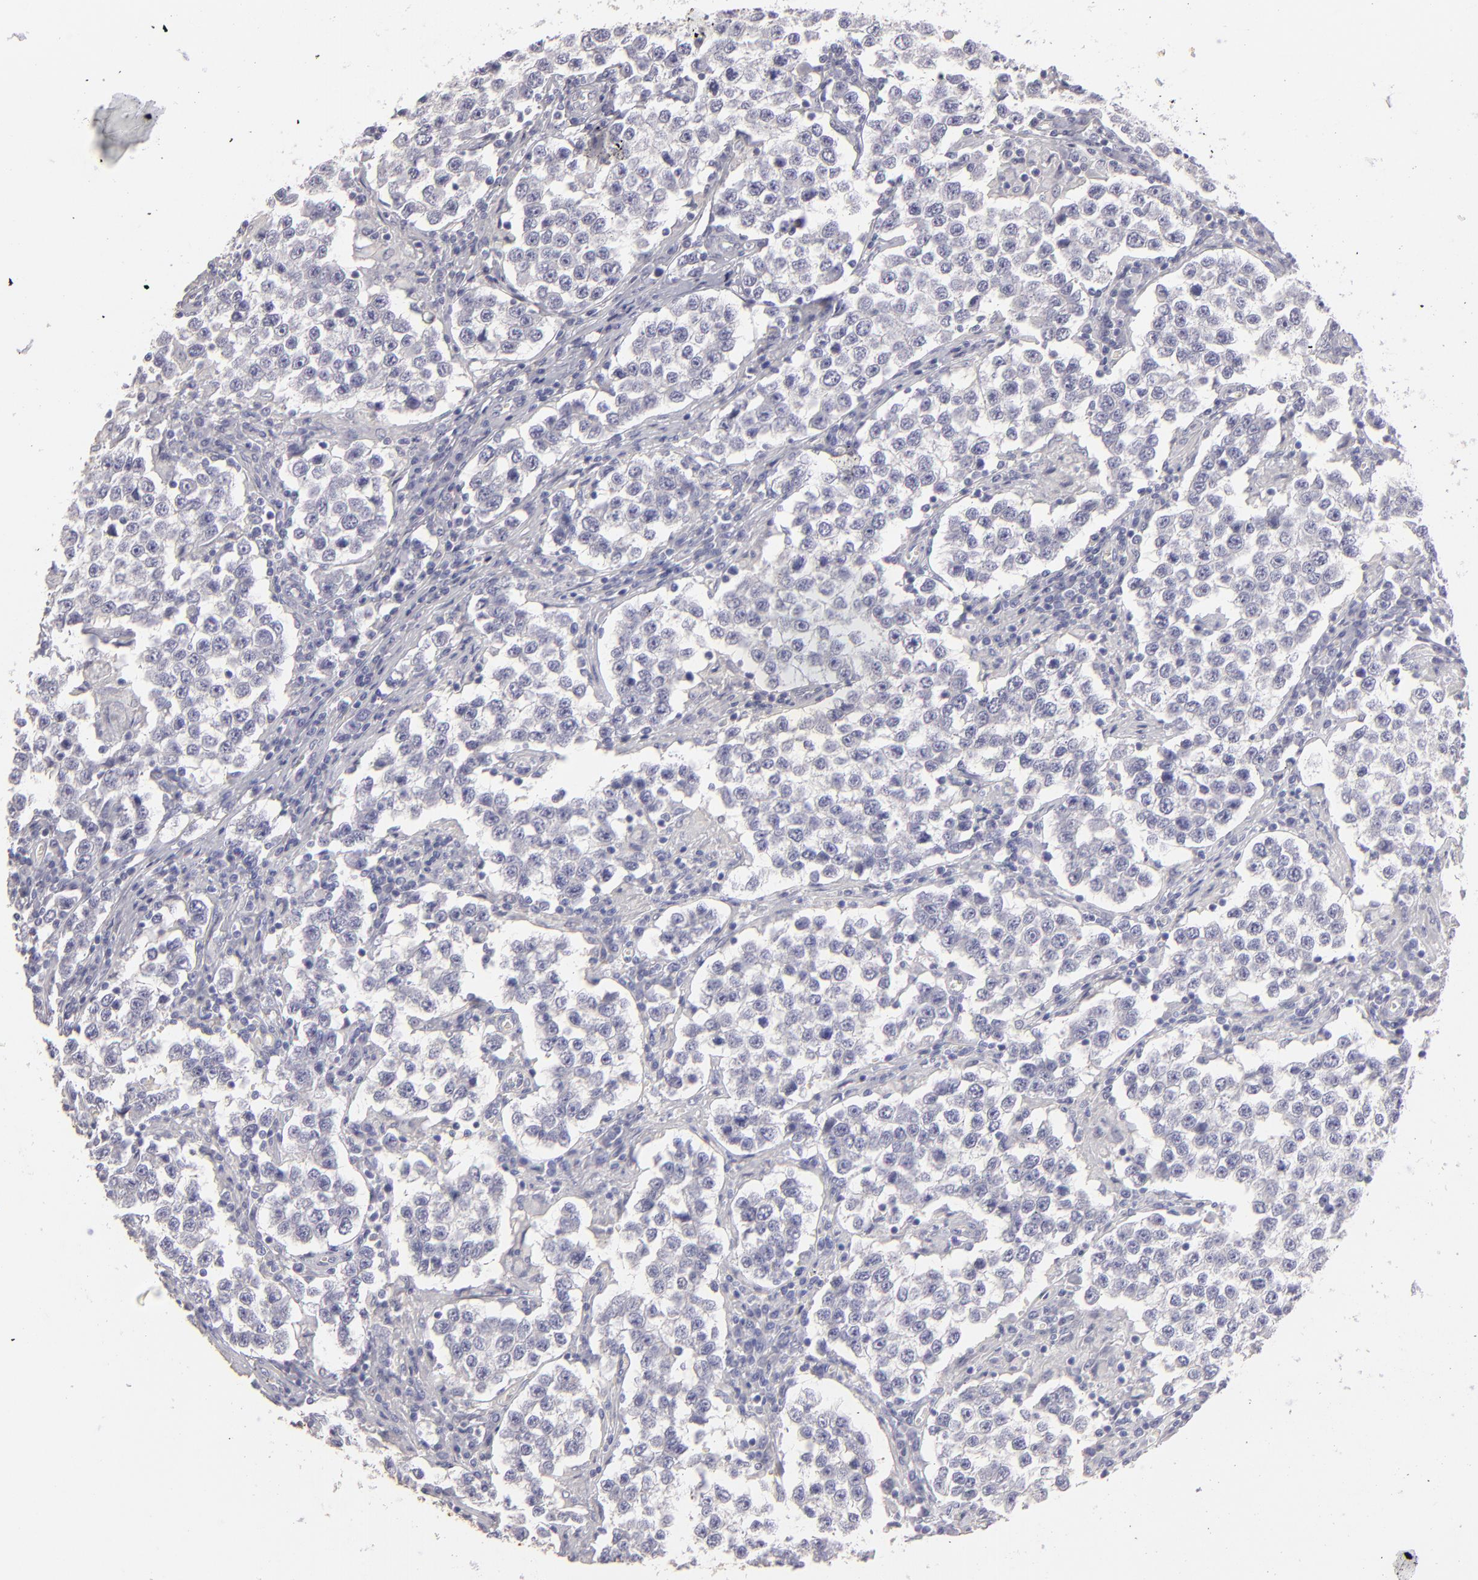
{"staining": {"intensity": "negative", "quantity": "none", "location": "none"}, "tissue": "testis cancer", "cell_type": "Tumor cells", "image_type": "cancer", "snomed": [{"axis": "morphology", "description": "Seminoma, NOS"}, {"axis": "topography", "description": "Testis"}], "caption": "Histopathology image shows no protein staining in tumor cells of seminoma (testis) tissue.", "gene": "ABCC4", "patient": {"sex": "male", "age": 36}}